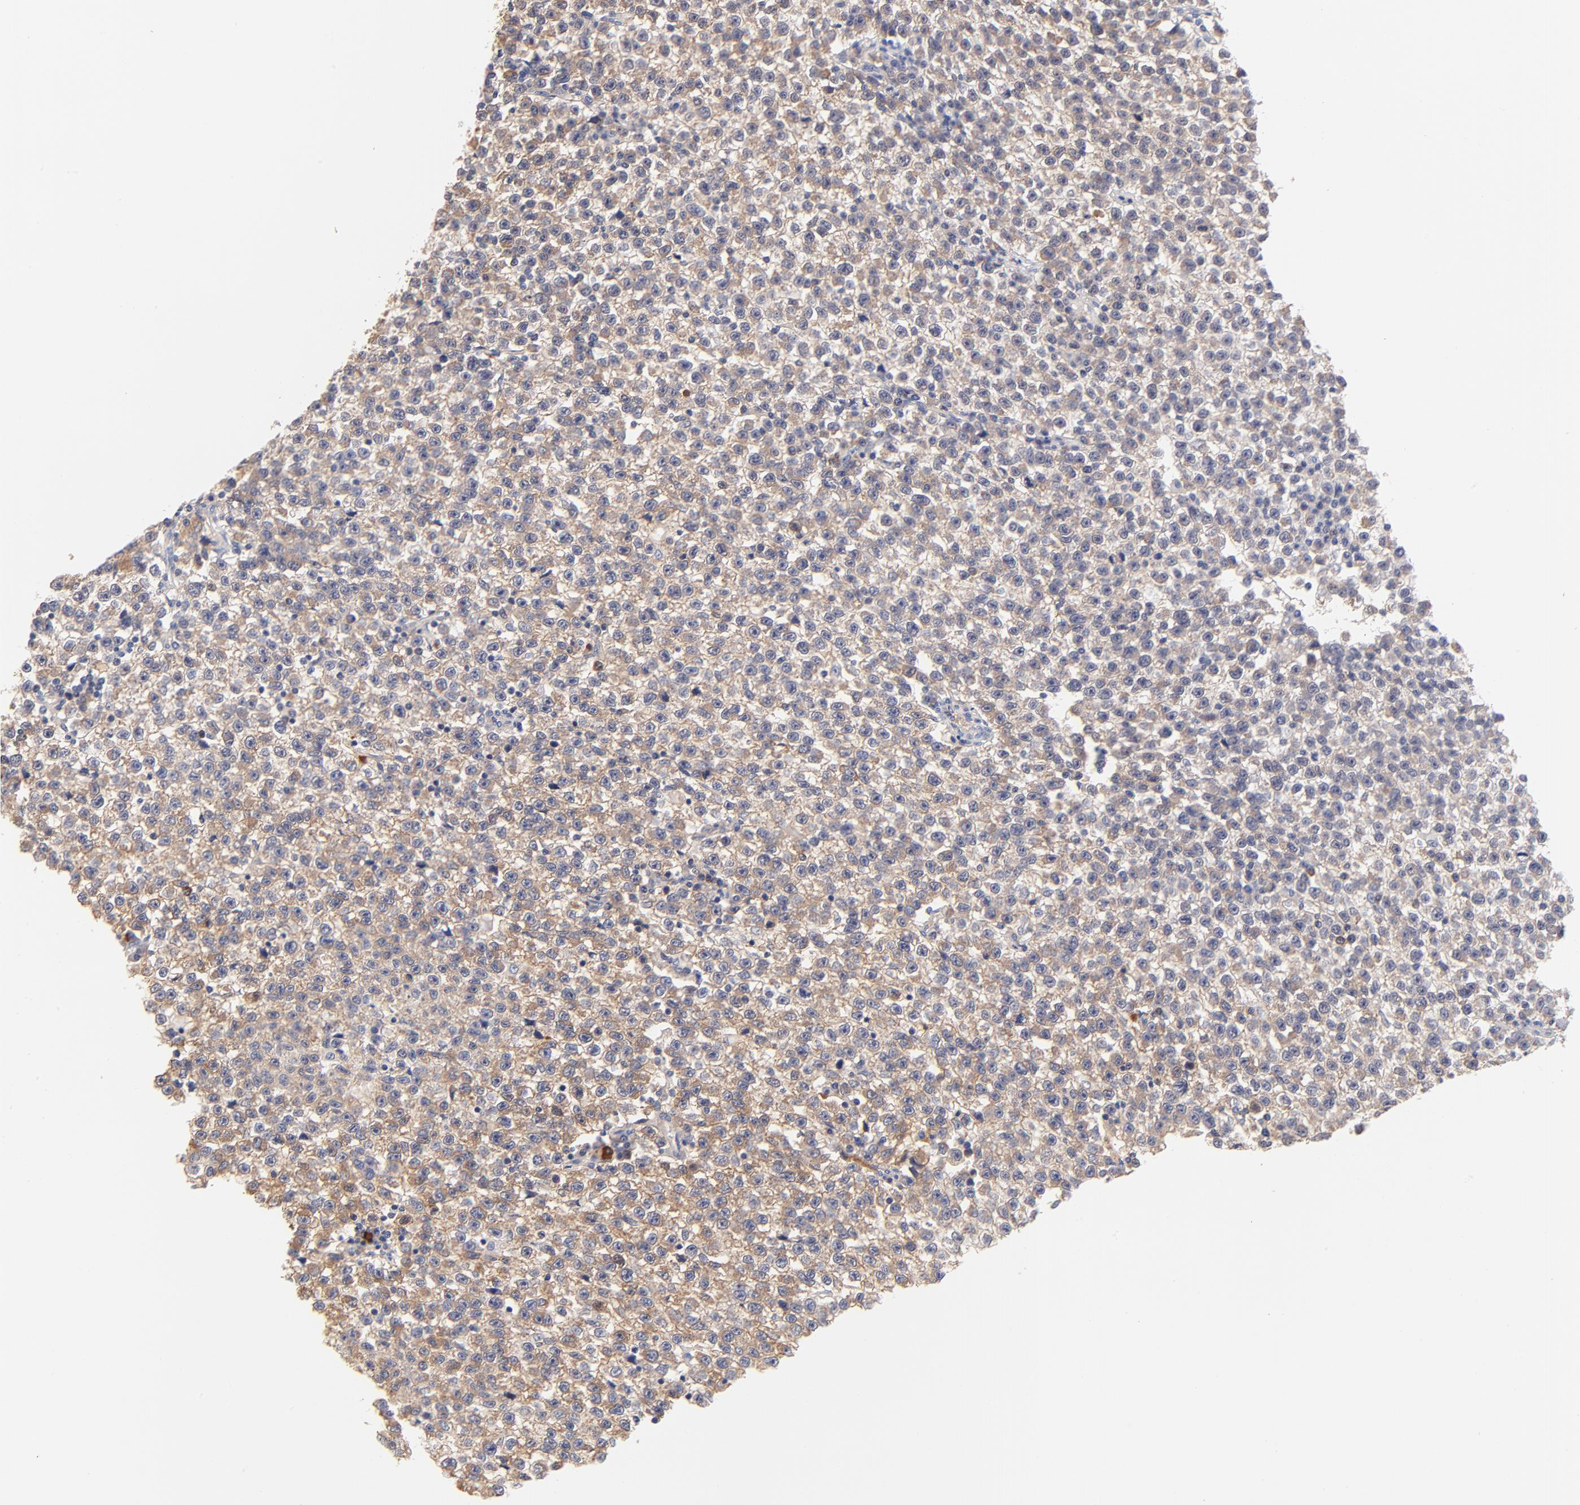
{"staining": {"intensity": "weak", "quantity": ">75%", "location": "cytoplasmic/membranous"}, "tissue": "testis cancer", "cell_type": "Tumor cells", "image_type": "cancer", "snomed": [{"axis": "morphology", "description": "Seminoma, NOS"}, {"axis": "topography", "description": "Testis"}], "caption": "A brown stain labels weak cytoplasmic/membranous expression of a protein in human testis cancer (seminoma) tumor cells.", "gene": "PTK7", "patient": {"sex": "male", "age": 35}}